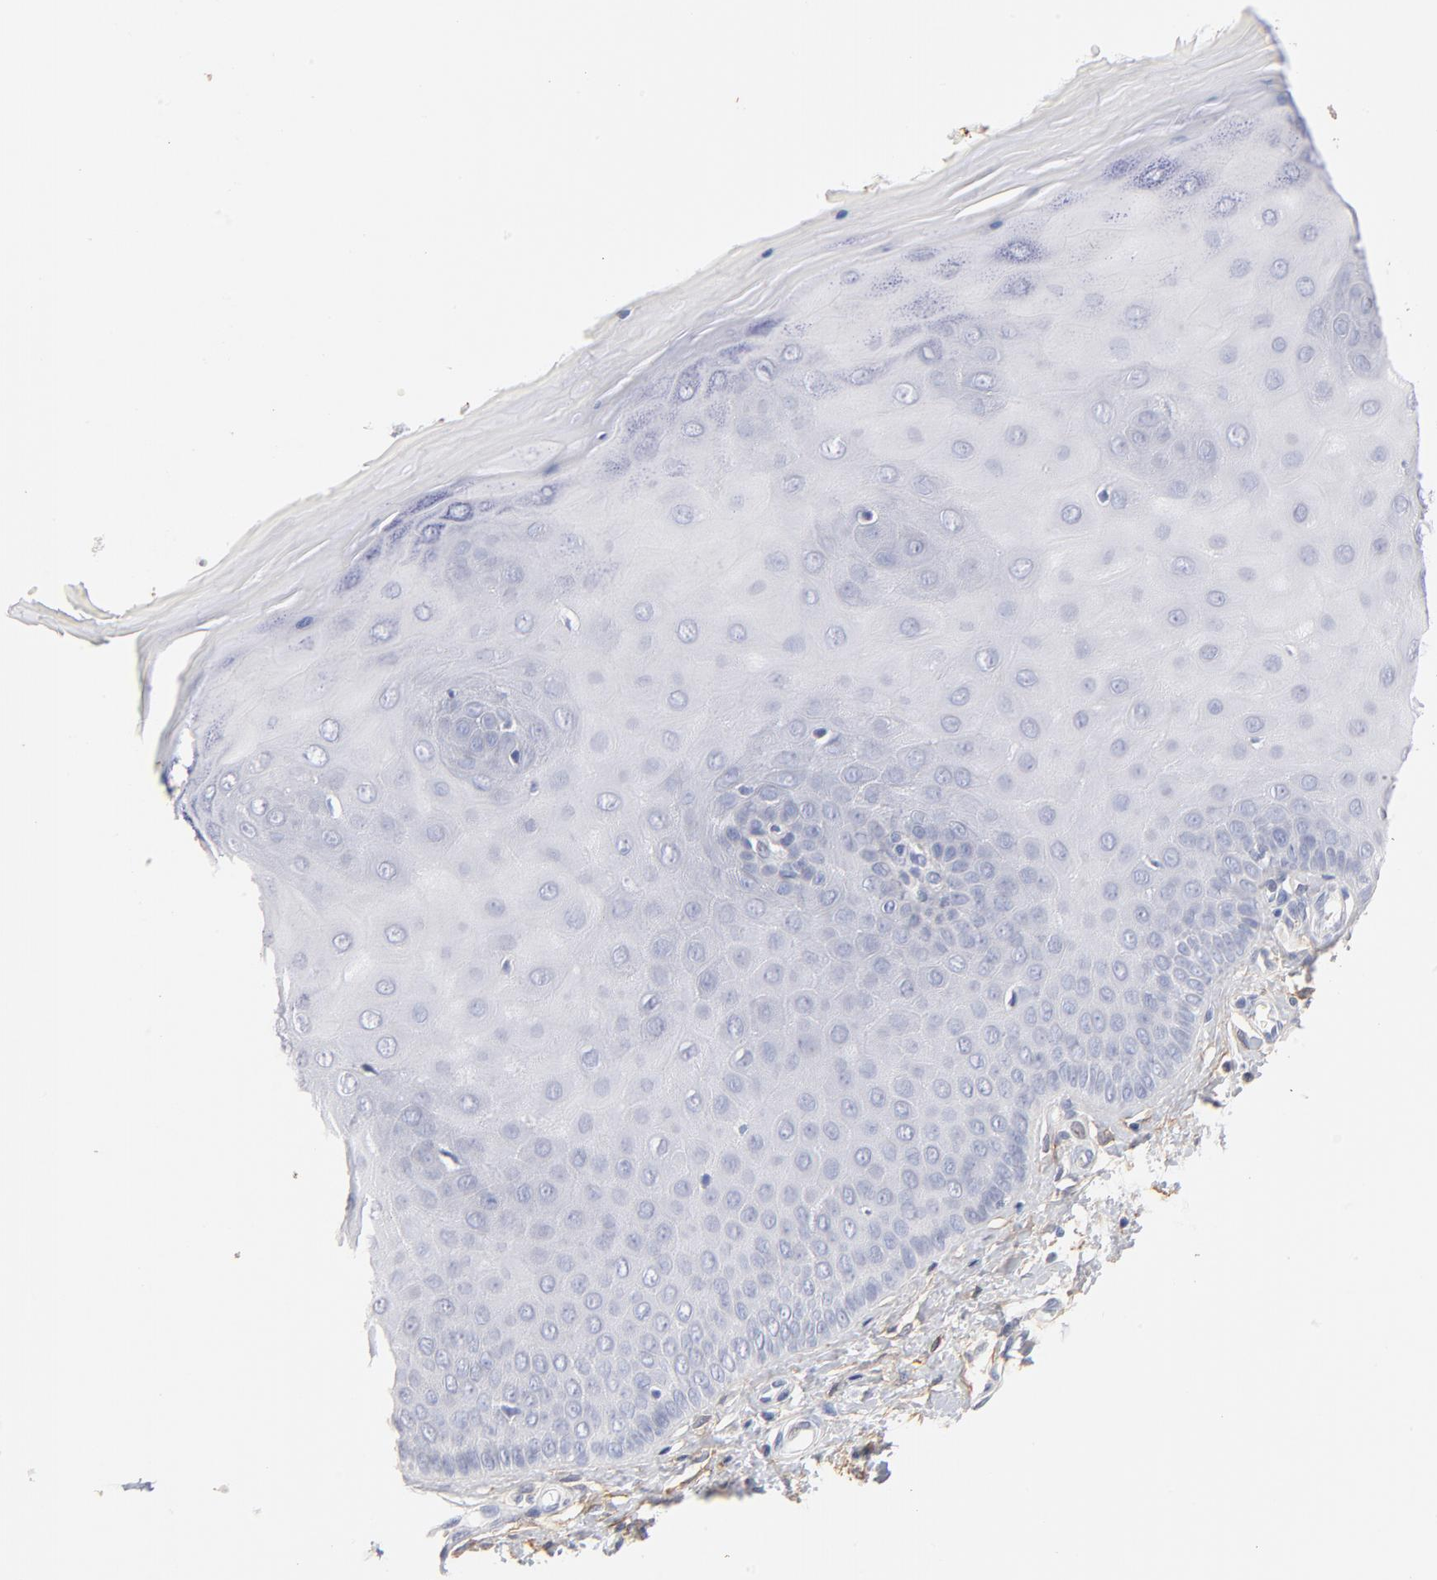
{"staining": {"intensity": "negative", "quantity": "none", "location": "none"}, "tissue": "cervix", "cell_type": "Glandular cells", "image_type": "normal", "snomed": [{"axis": "morphology", "description": "Normal tissue, NOS"}, {"axis": "topography", "description": "Cervix"}], "caption": "High power microscopy image of an immunohistochemistry micrograph of benign cervix, revealing no significant expression in glandular cells.", "gene": "ITGA8", "patient": {"sex": "female", "age": 55}}